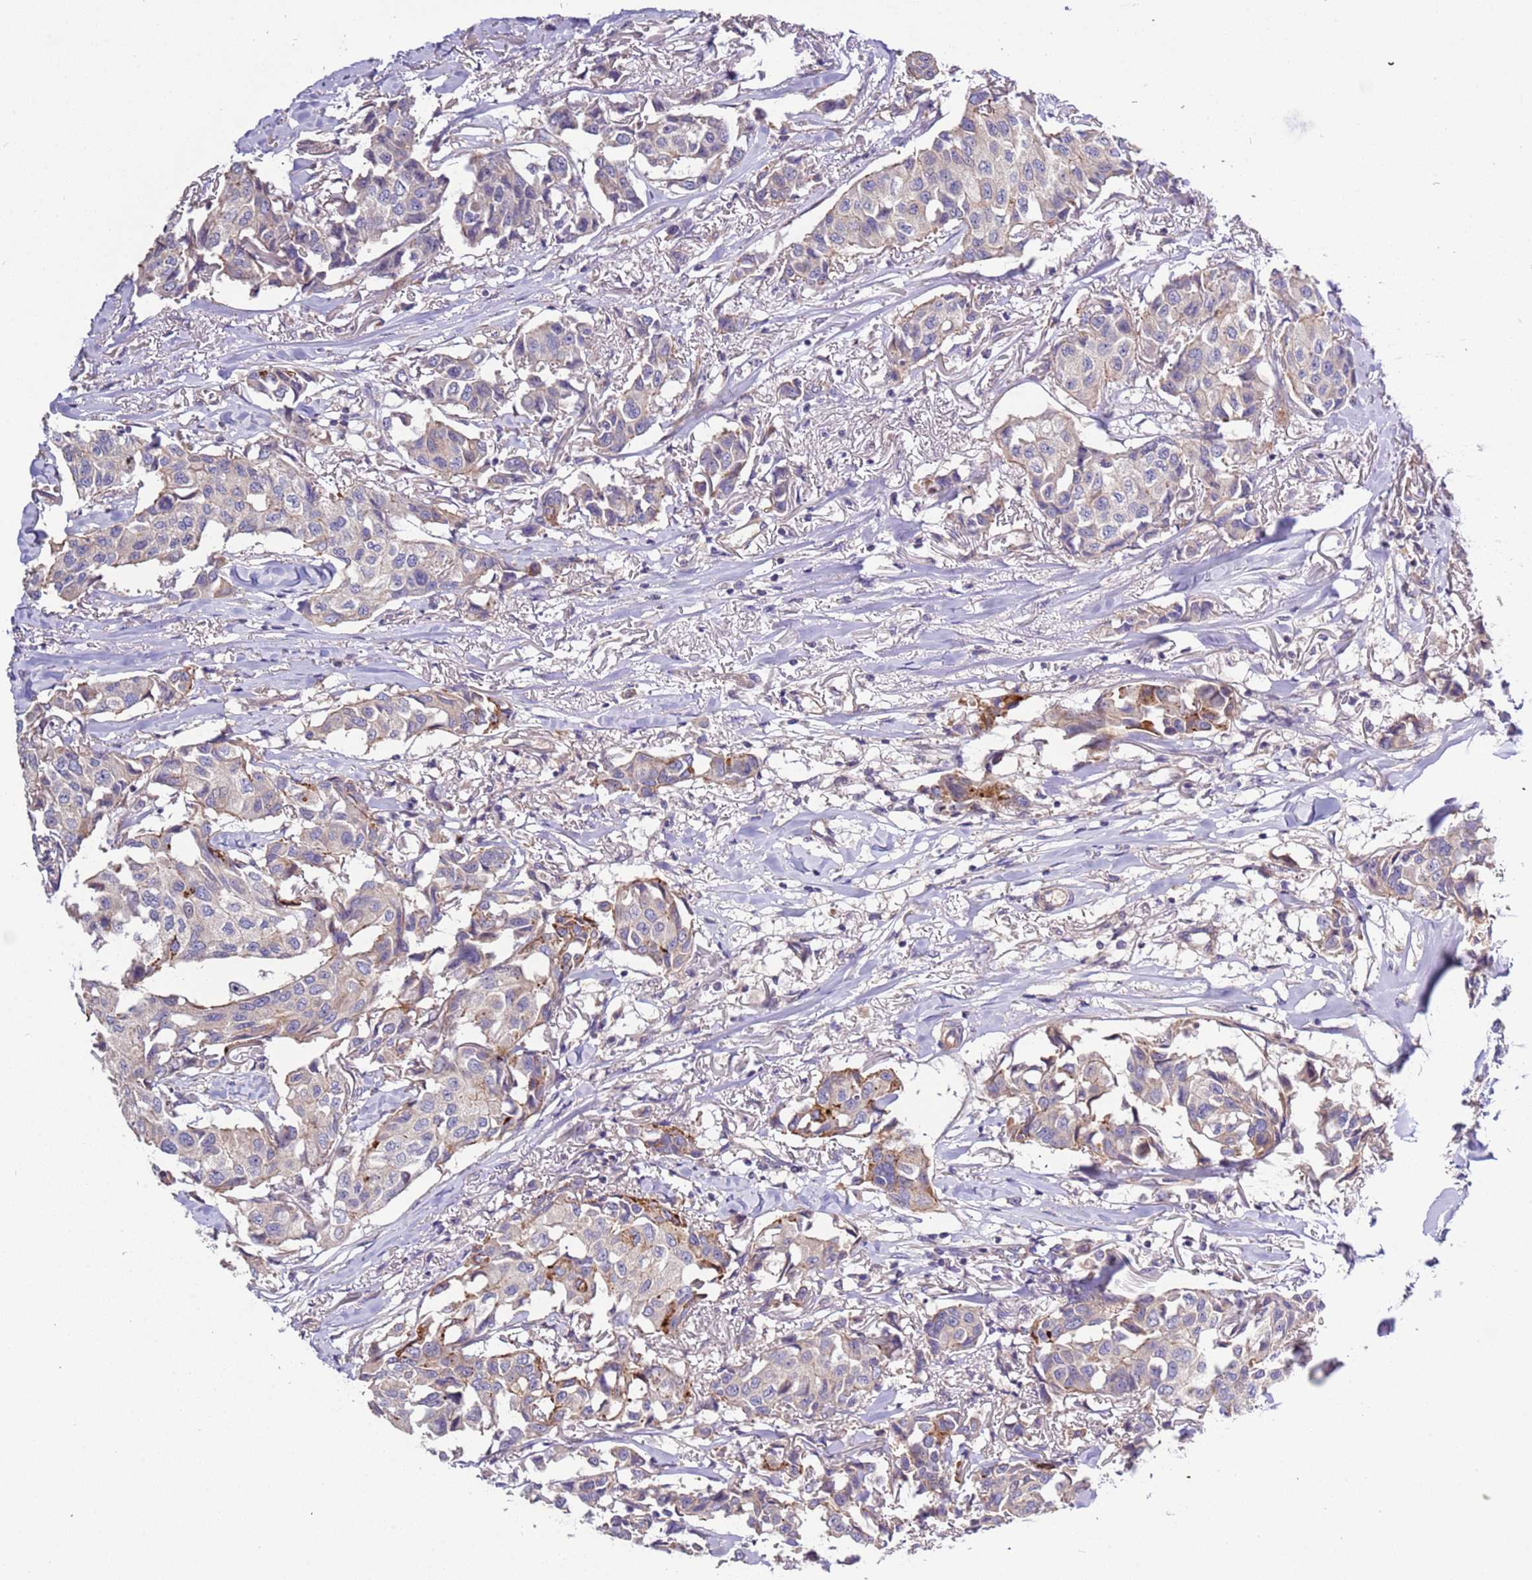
{"staining": {"intensity": "moderate", "quantity": "<25%", "location": "cytoplasmic/membranous"}, "tissue": "breast cancer", "cell_type": "Tumor cells", "image_type": "cancer", "snomed": [{"axis": "morphology", "description": "Duct carcinoma"}, {"axis": "topography", "description": "Breast"}], "caption": "Immunohistochemical staining of human infiltrating ductal carcinoma (breast) exhibits moderate cytoplasmic/membranous protein expression in about <25% of tumor cells. (Stains: DAB in brown, nuclei in blue, Microscopy: brightfield microscopy at high magnification).", "gene": "LAMB4", "patient": {"sex": "female", "age": 80}}